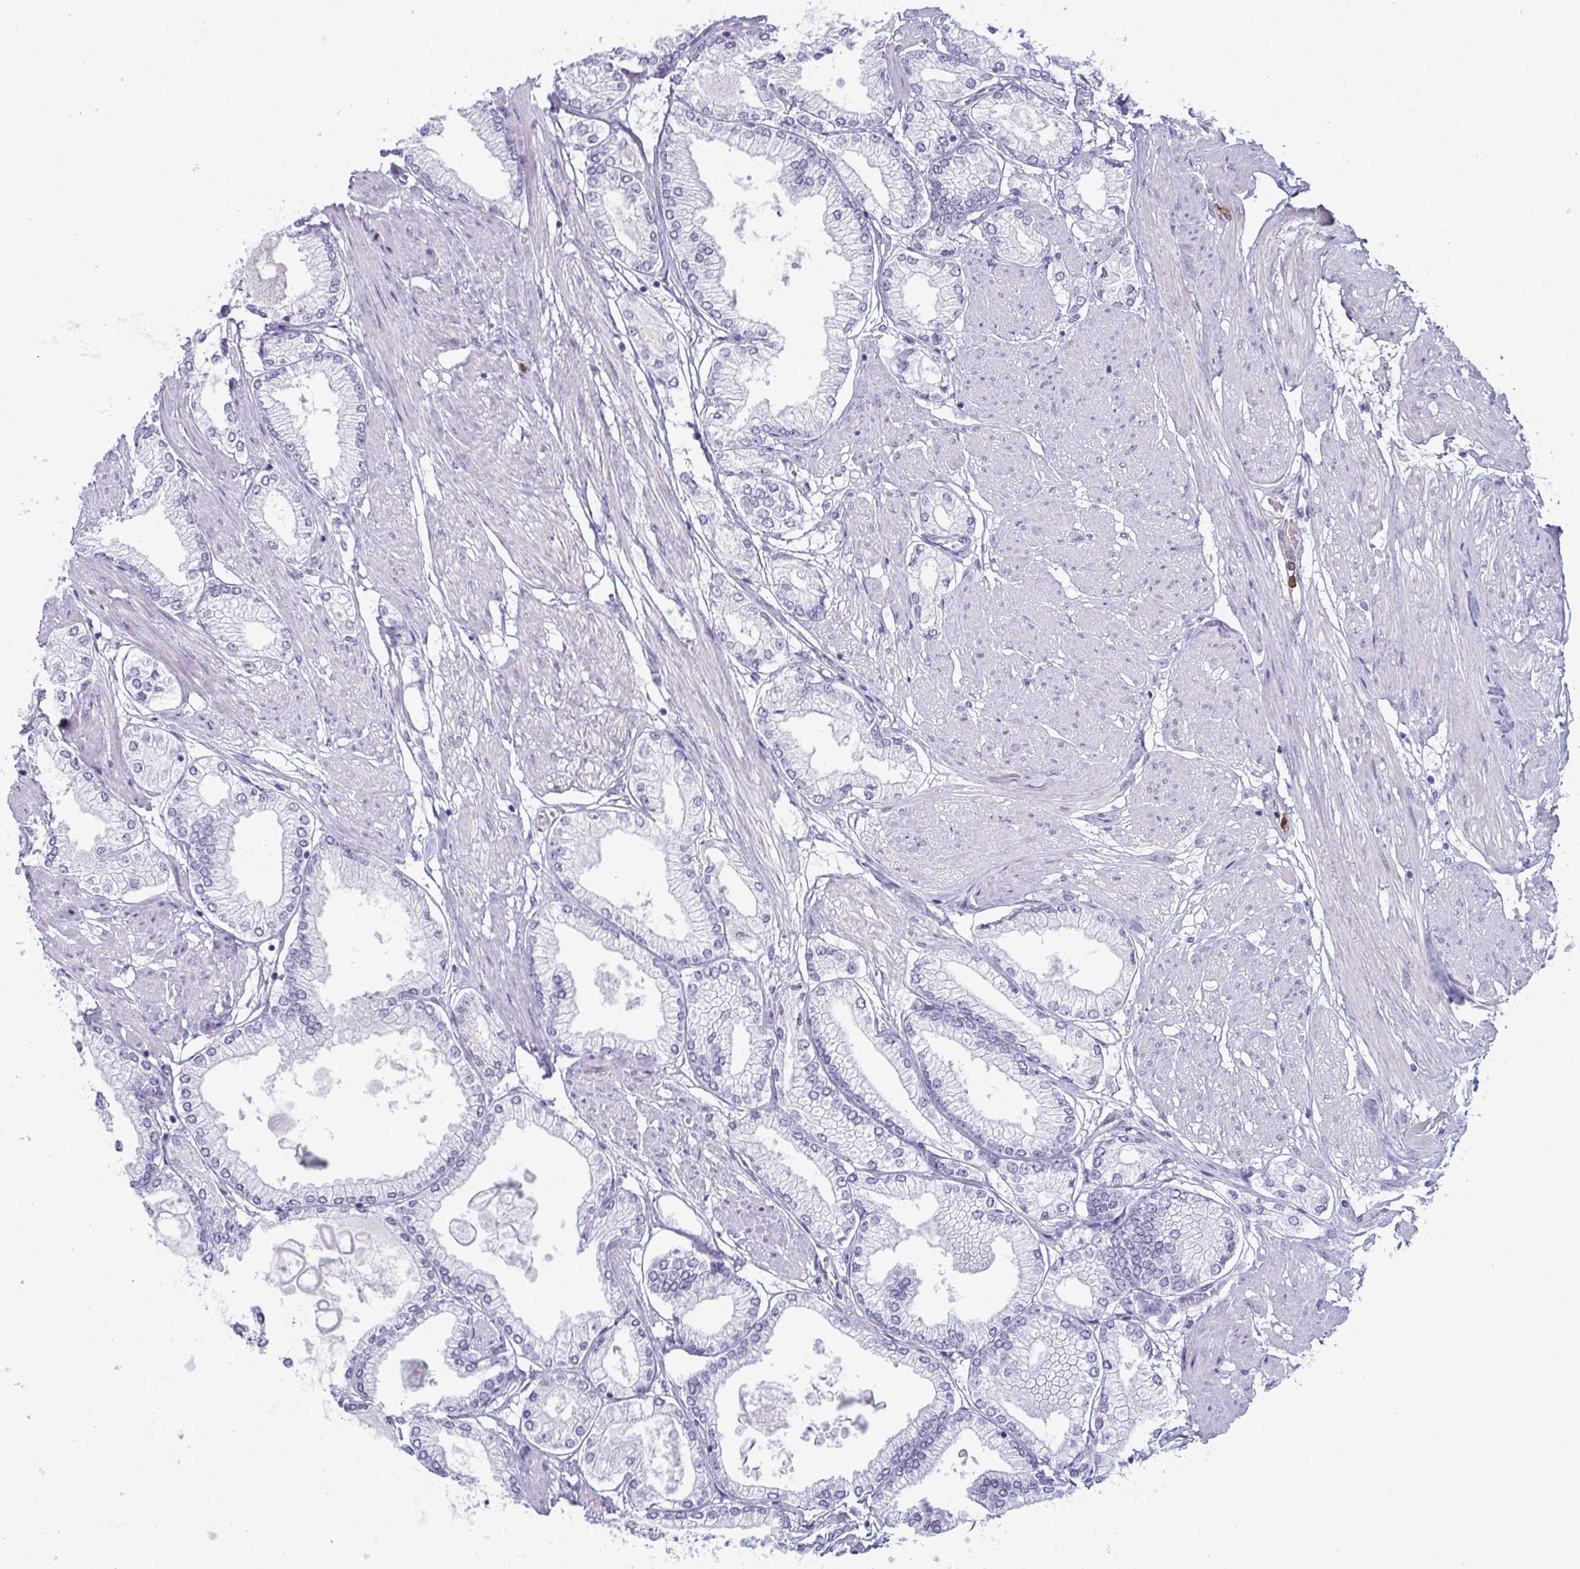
{"staining": {"intensity": "negative", "quantity": "none", "location": "none"}, "tissue": "prostate cancer", "cell_type": "Tumor cells", "image_type": "cancer", "snomed": [{"axis": "morphology", "description": "Adenocarcinoma, High grade"}, {"axis": "topography", "description": "Prostate"}], "caption": "Immunohistochemical staining of prostate cancer (adenocarcinoma (high-grade)) shows no significant positivity in tumor cells.", "gene": "CDA", "patient": {"sex": "male", "age": 68}}